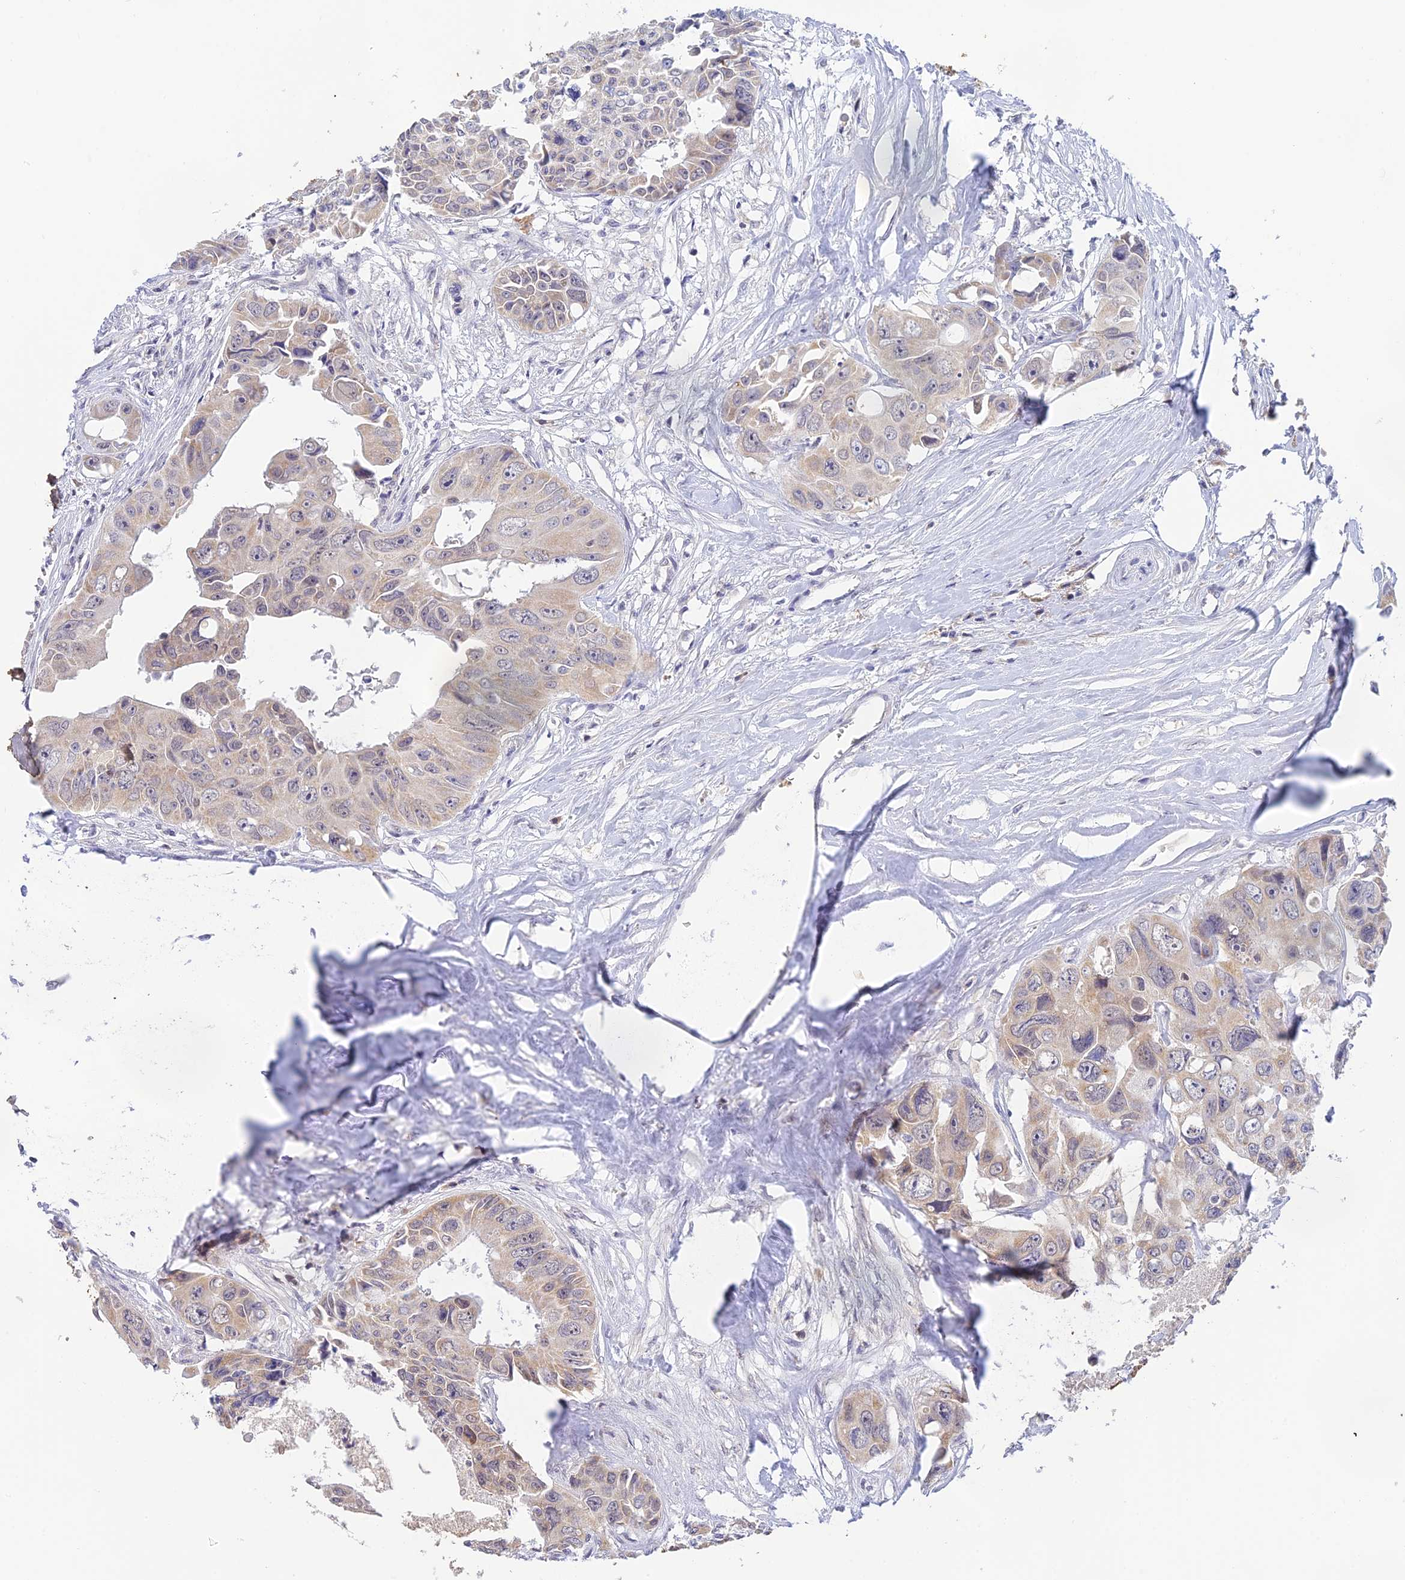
{"staining": {"intensity": "weak", "quantity": "<25%", "location": "cytoplasmic/membranous"}, "tissue": "colorectal cancer", "cell_type": "Tumor cells", "image_type": "cancer", "snomed": [{"axis": "morphology", "description": "Adenocarcinoma, NOS"}, {"axis": "topography", "description": "Rectum"}], "caption": "The IHC photomicrograph has no significant staining in tumor cells of colorectal cancer (adenocarcinoma) tissue.", "gene": "PEX16", "patient": {"sex": "male", "age": 87}}